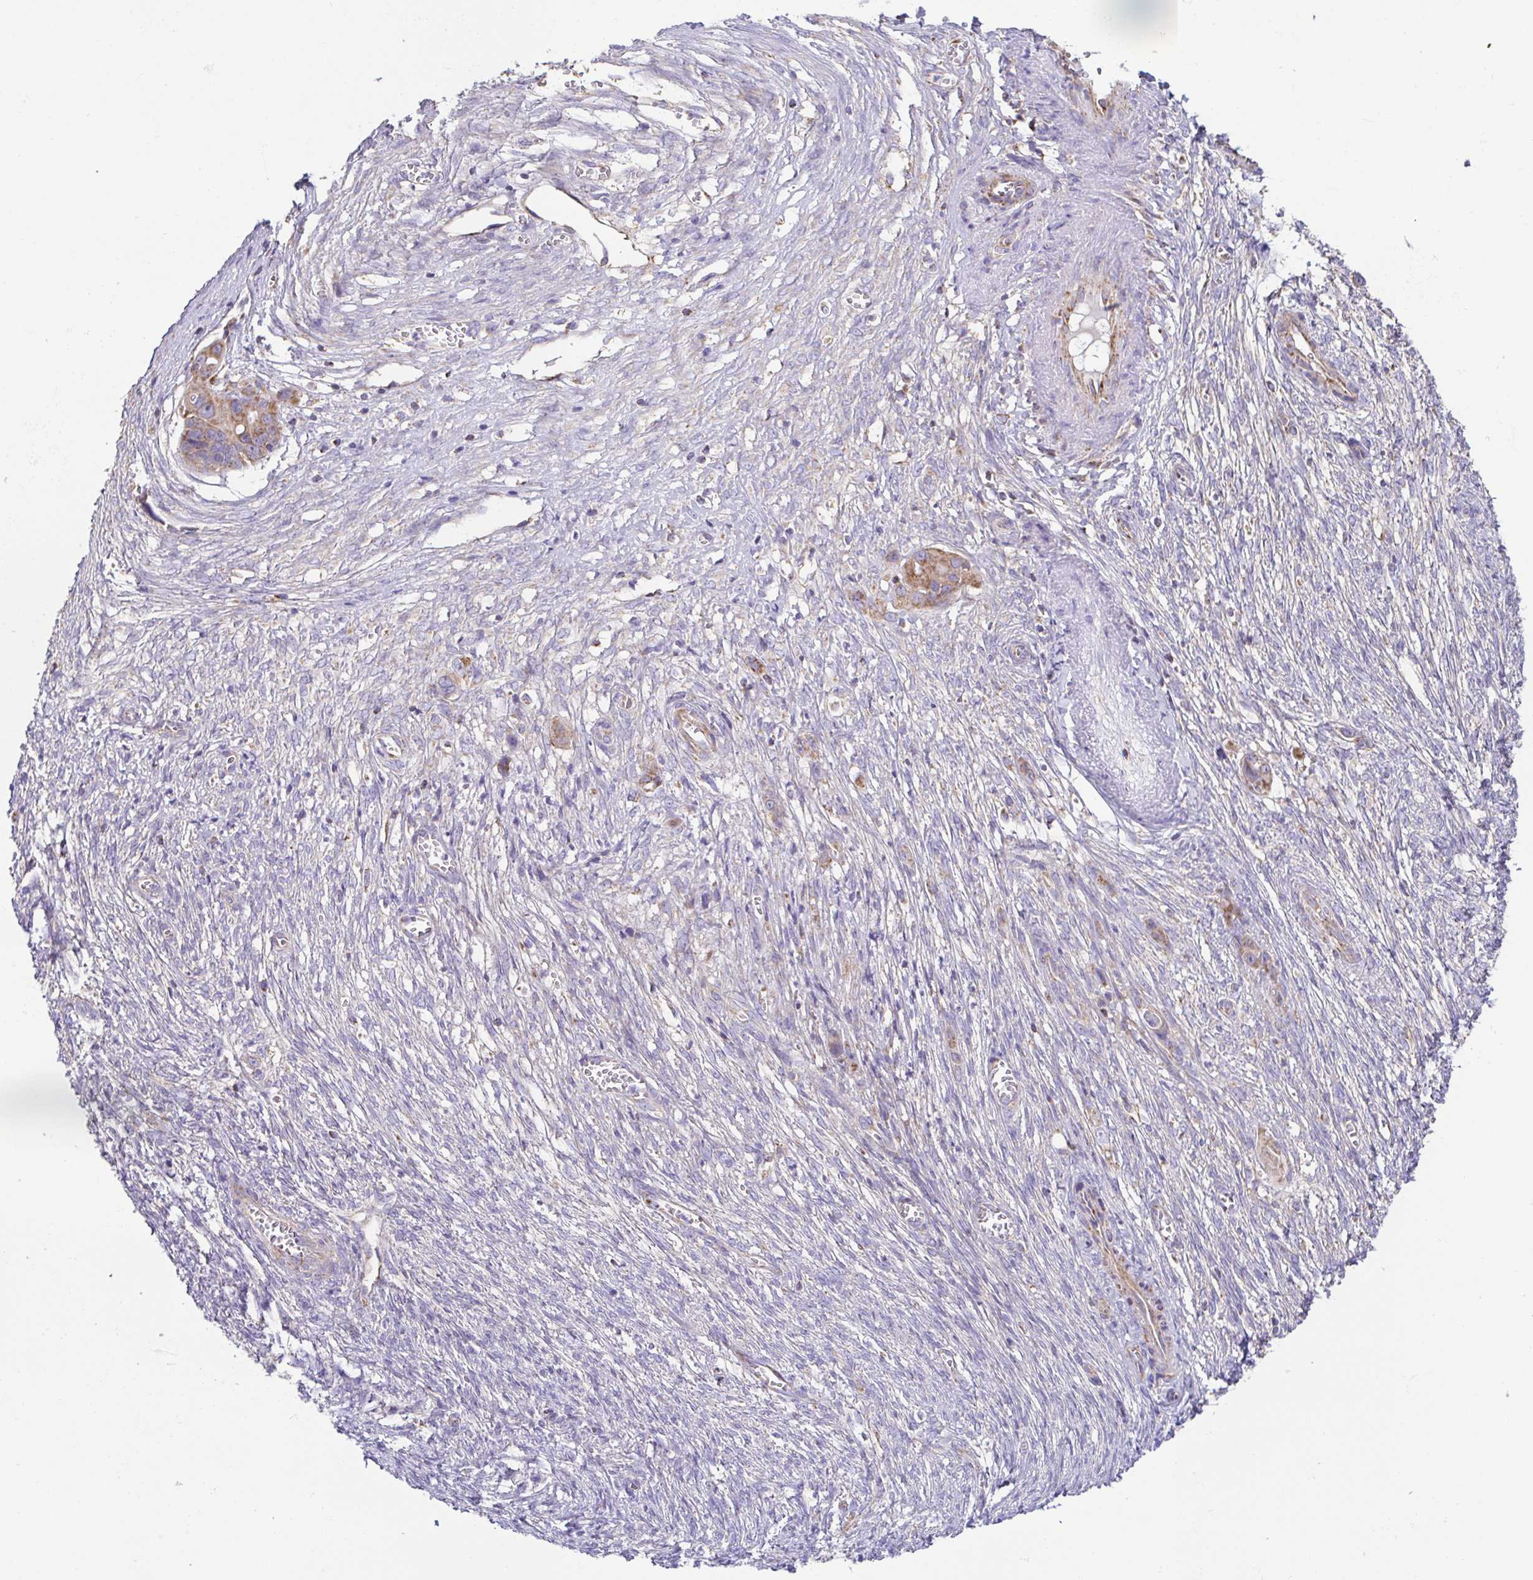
{"staining": {"intensity": "moderate", "quantity": ">75%", "location": "cytoplasmic/membranous"}, "tissue": "ovarian cancer", "cell_type": "Tumor cells", "image_type": "cancer", "snomed": [{"axis": "morphology", "description": "Cystadenocarcinoma, mucinous, NOS"}, {"axis": "topography", "description": "Ovary"}], "caption": "The image exhibits staining of mucinous cystadenocarcinoma (ovarian), revealing moderate cytoplasmic/membranous protein expression (brown color) within tumor cells.", "gene": "GINM1", "patient": {"sex": "female", "age": 70}}